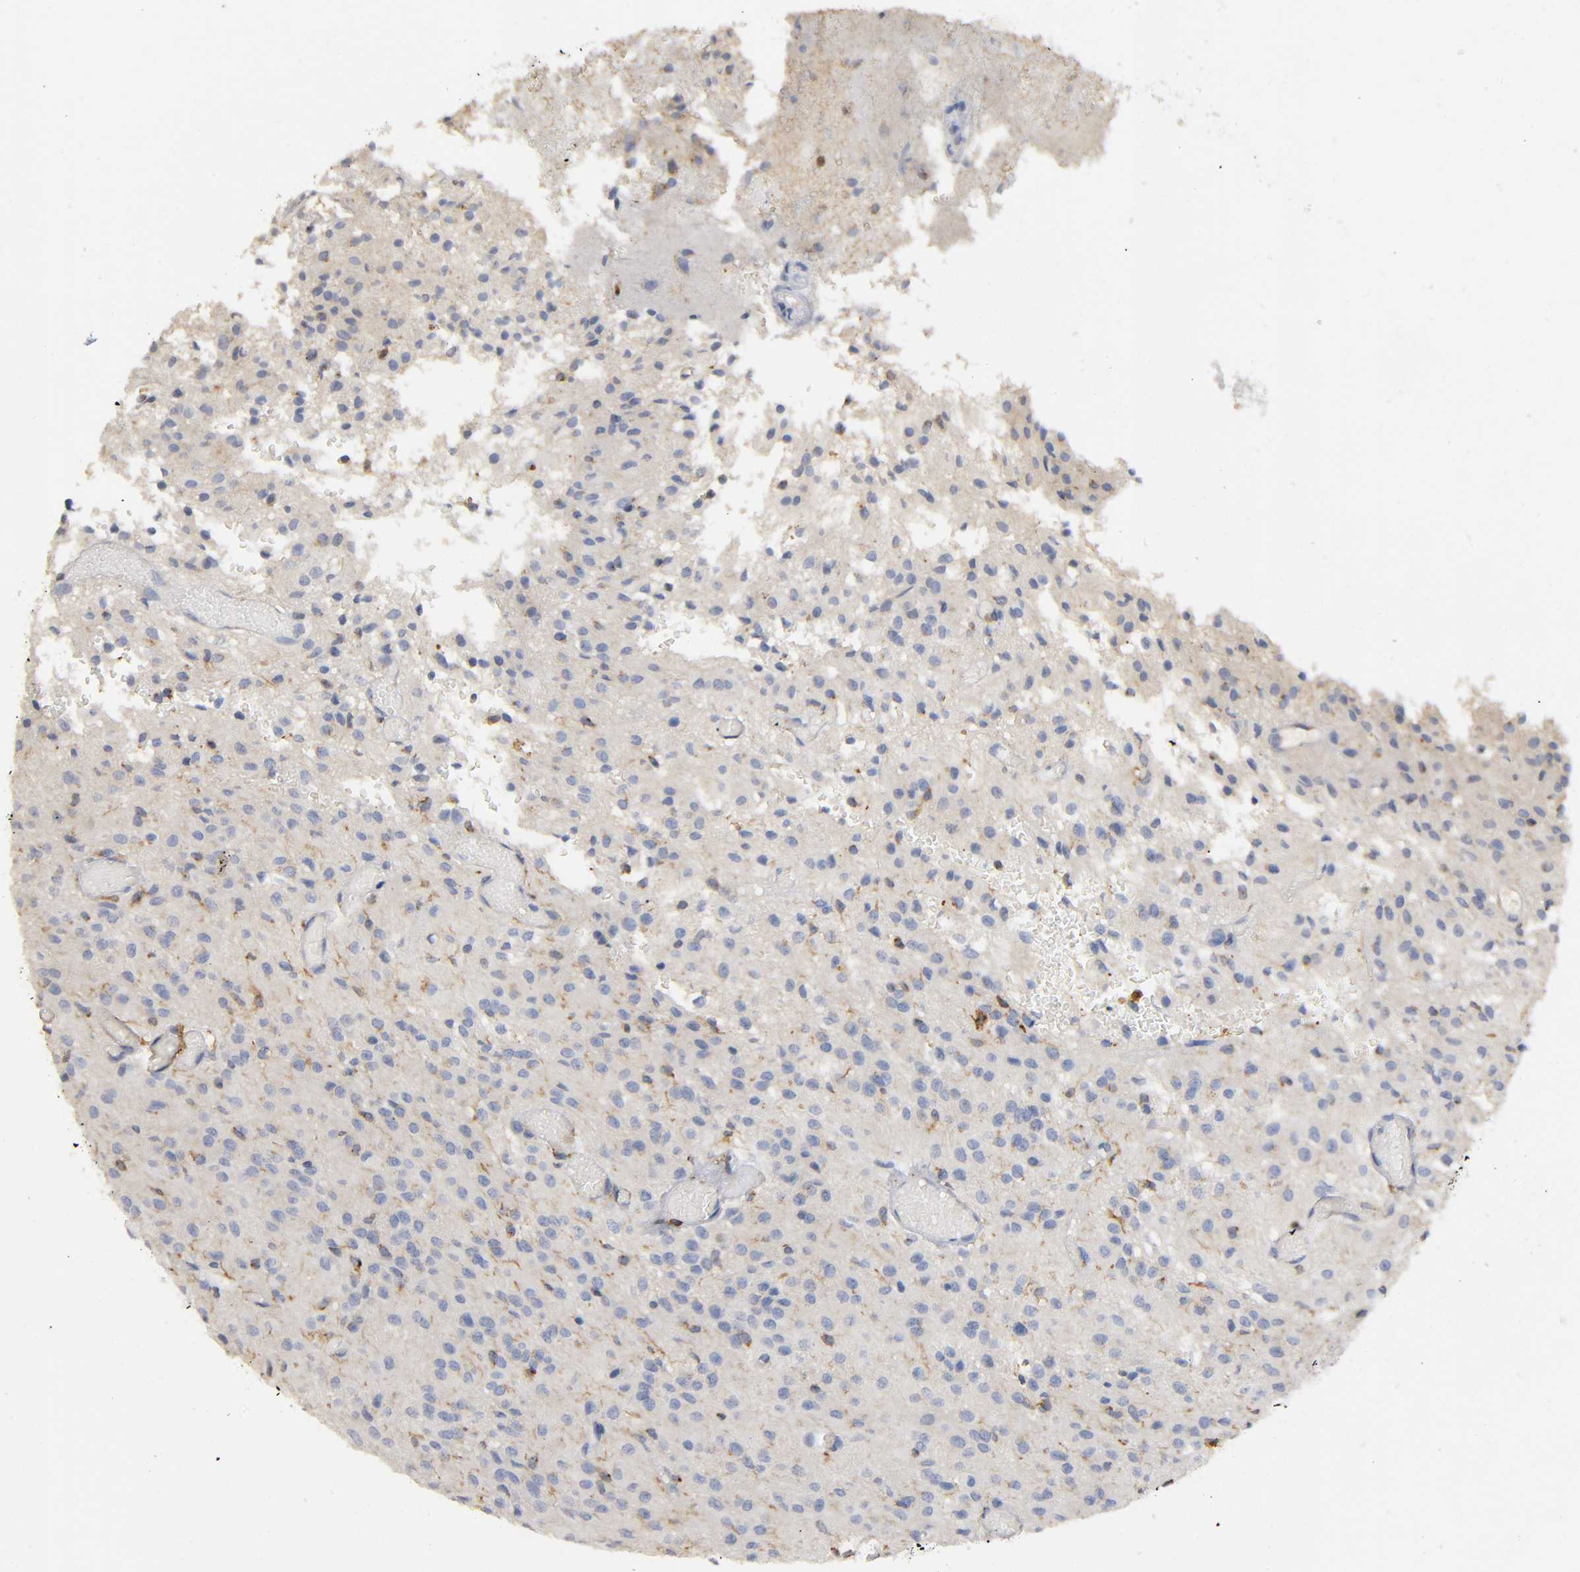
{"staining": {"intensity": "moderate", "quantity": "25%-75%", "location": "cytoplasmic/membranous"}, "tissue": "glioma", "cell_type": "Tumor cells", "image_type": "cancer", "snomed": [{"axis": "morphology", "description": "Glioma, malignant, High grade"}, {"axis": "topography", "description": "Brain"}], "caption": "About 25%-75% of tumor cells in glioma reveal moderate cytoplasmic/membranous protein expression as visualized by brown immunohistochemical staining.", "gene": "CAPN10", "patient": {"sex": "female", "age": 59}}